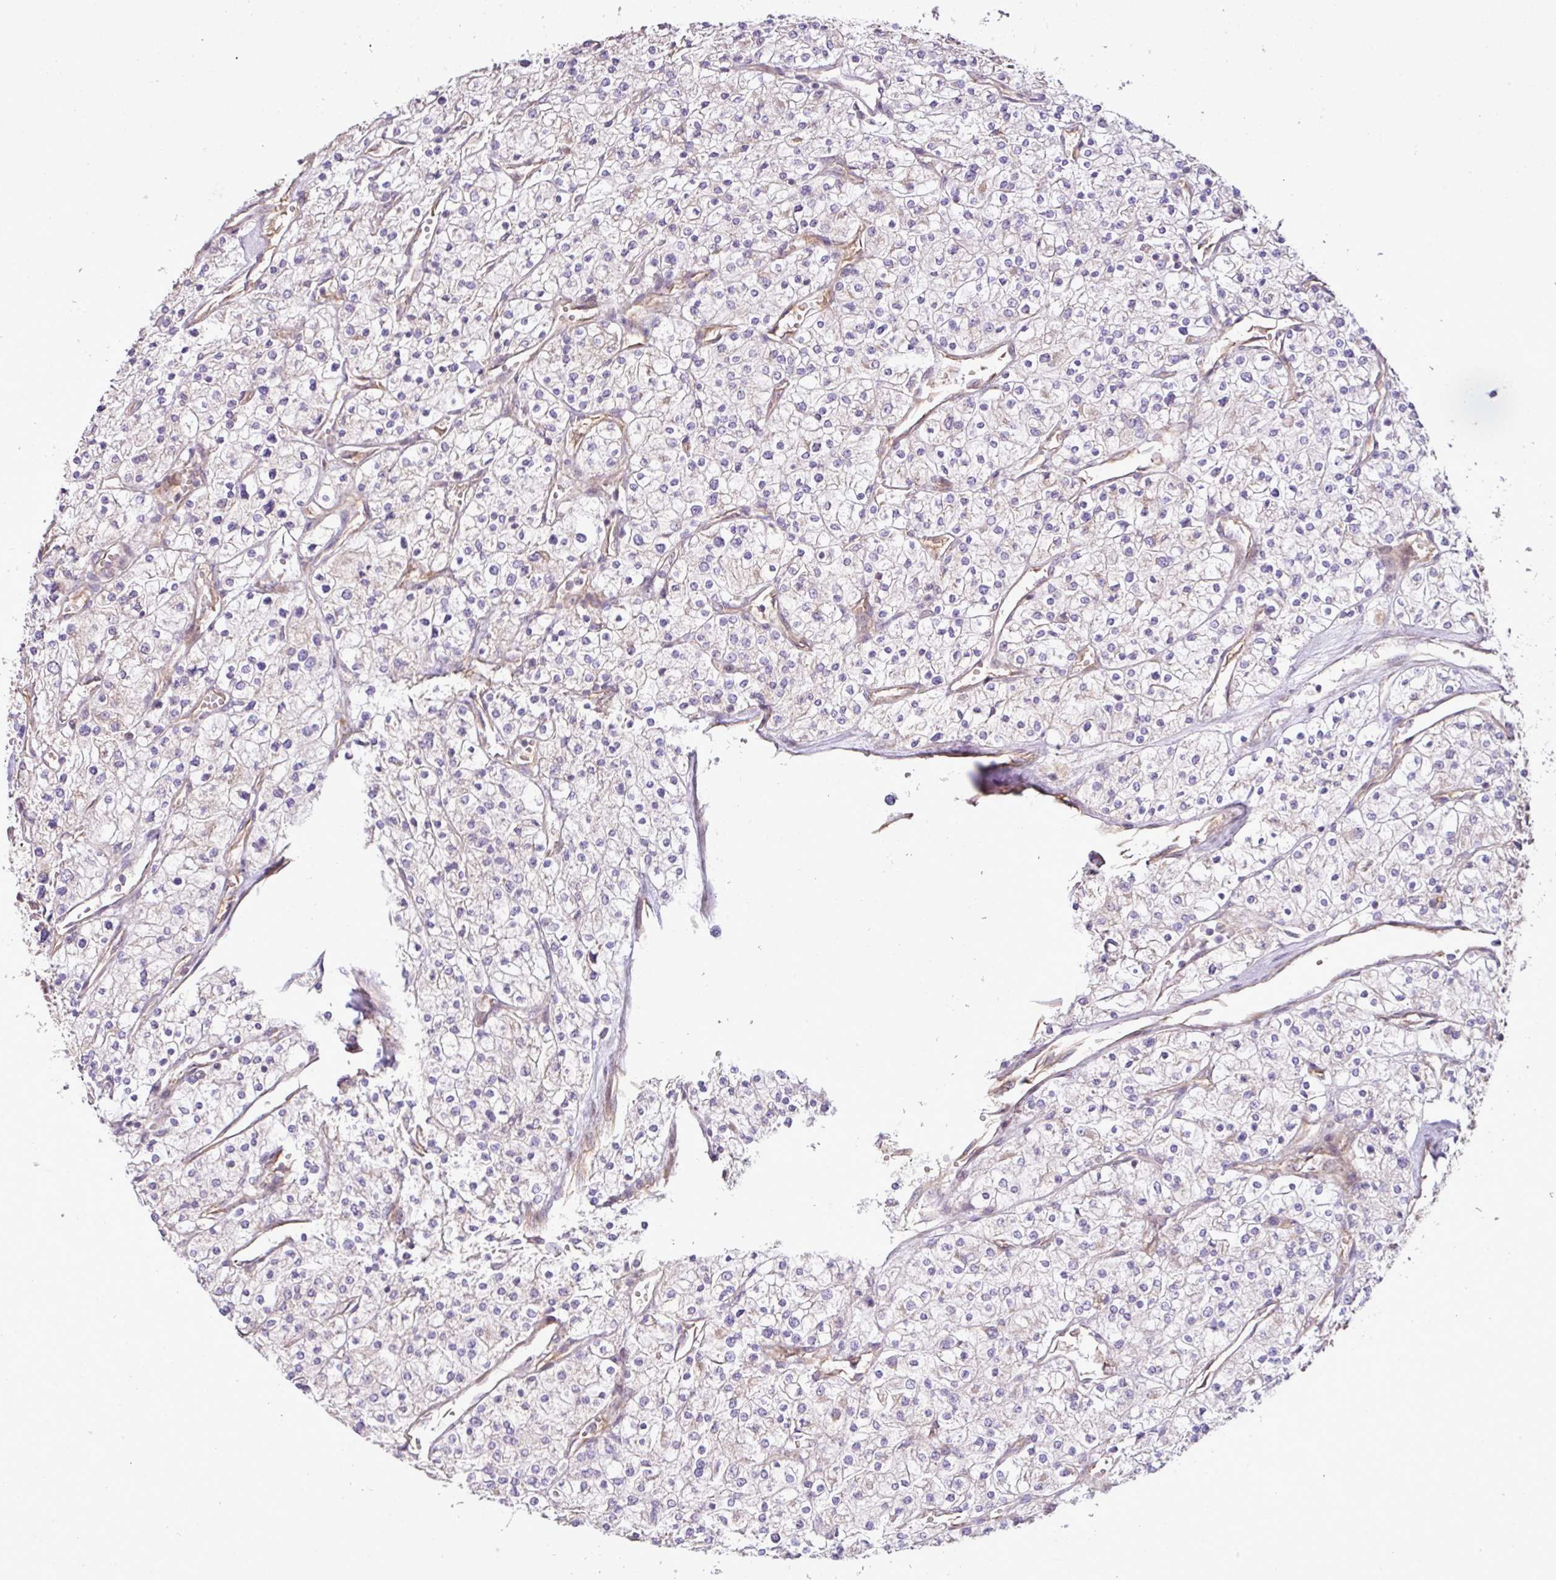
{"staining": {"intensity": "negative", "quantity": "none", "location": "none"}, "tissue": "renal cancer", "cell_type": "Tumor cells", "image_type": "cancer", "snomed": [{"axis": "morphology", "description": "Adenocarcinoma, NOS"}, {"axis": "topography", "description": "Kidney"}], "caption": "IHC histopathology image of human renal cancer (adenocarcinoma) stained for a protein (brown), which reveals no staining in tumor cells.", "gene": "COX18", "patient": {"sex": "male", "age": 80}}